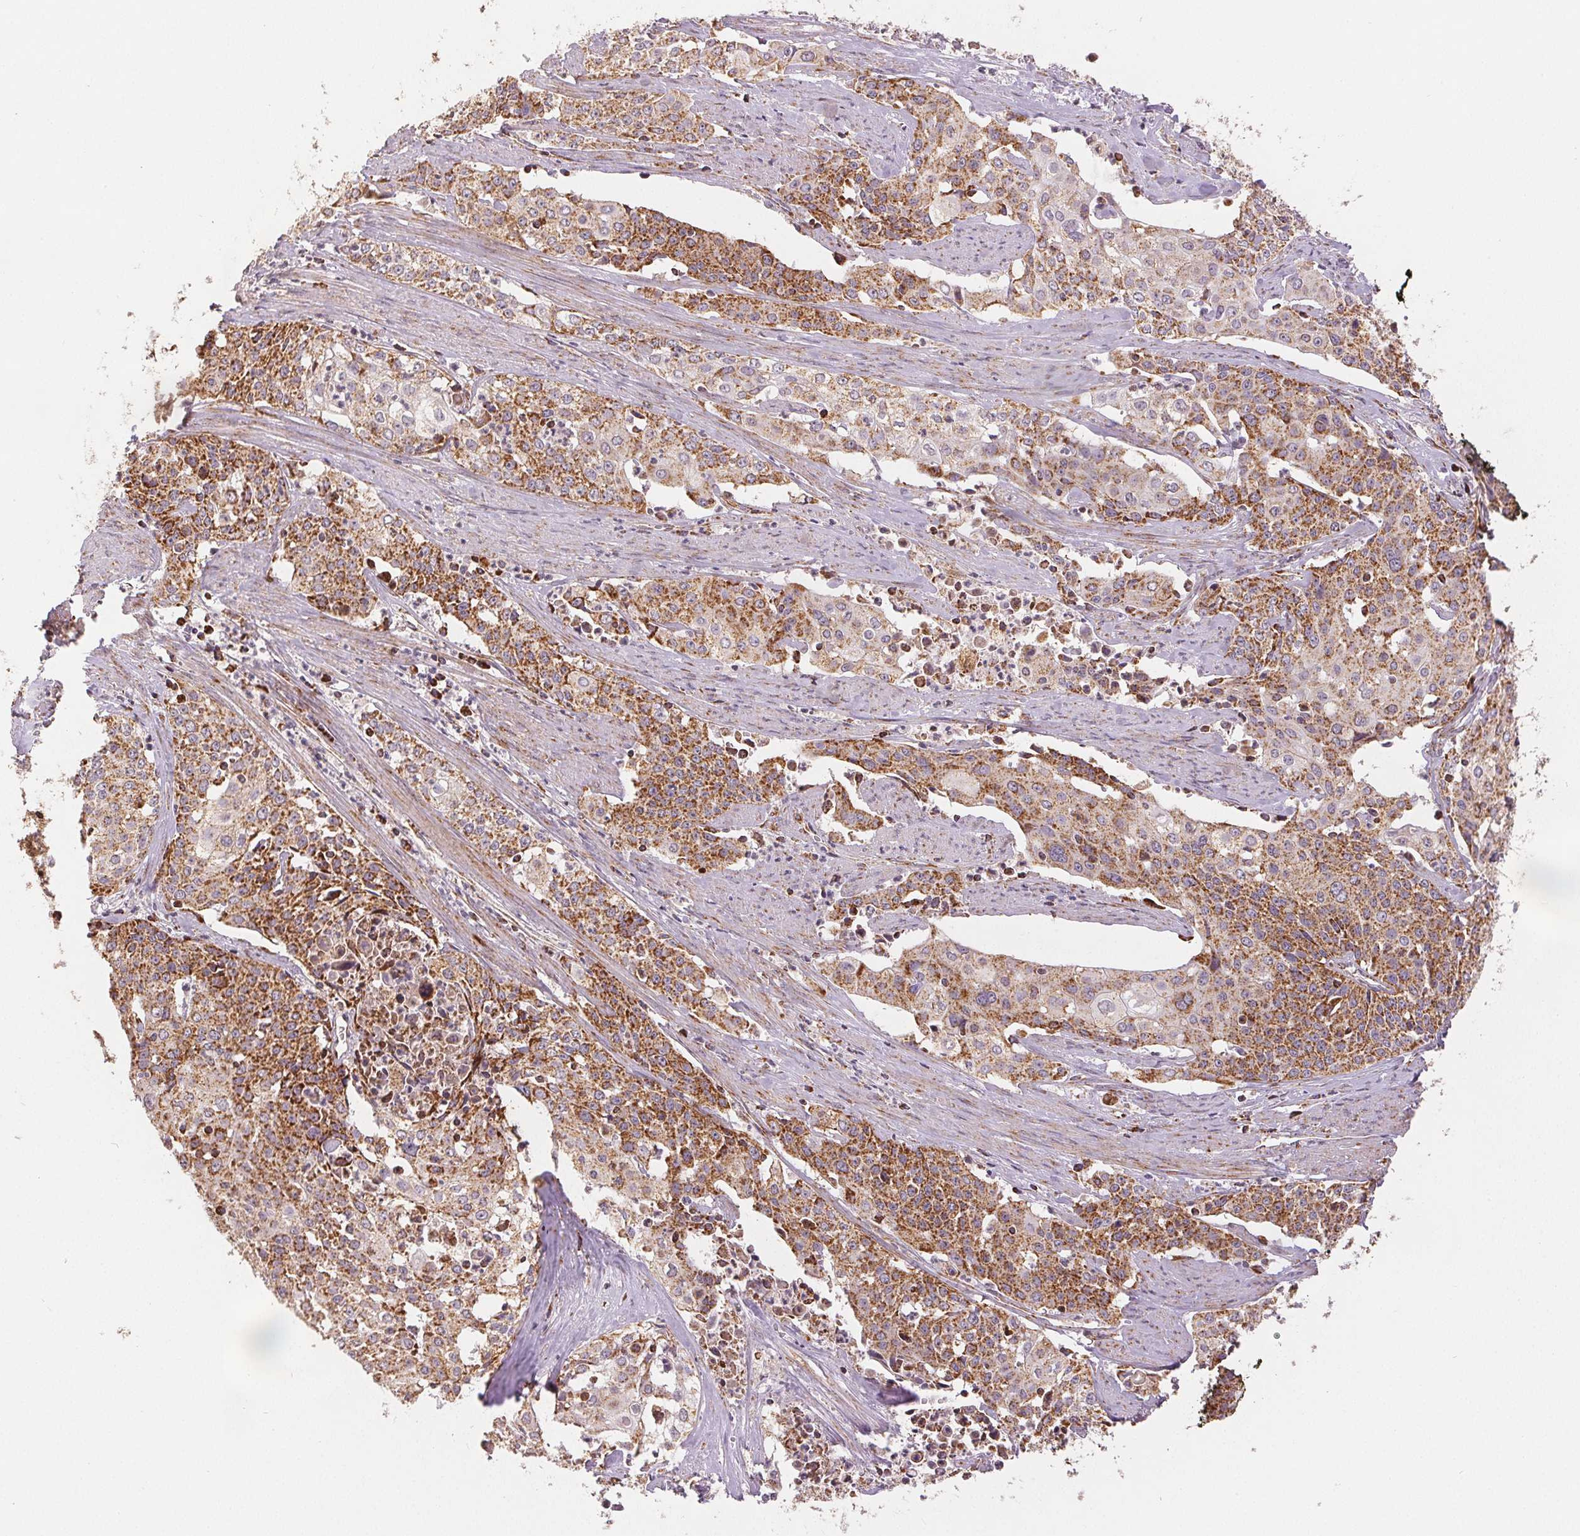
{"staining": {"intensity": "strong", "quantity": "25%-75%", "location": "cytoplasmic/membranous"}, "tissue": "cervical cancer", "cell_type": "Tumor cells", "image_type": "cancer", "snomed": [{"axis": "morphology", "description": "Squamous cell carcinoma, NOS"}, {"axis": "topography", "description": "Cervix"}], "caption": "Tumor cells demonstrate strong cytoplasmic/membranous staining in about 25%-75% of cells in cervical cancer (squamous cell carcinoma).", "gene": "SDHB", "patient": {"sex": "female", "age": 39}}